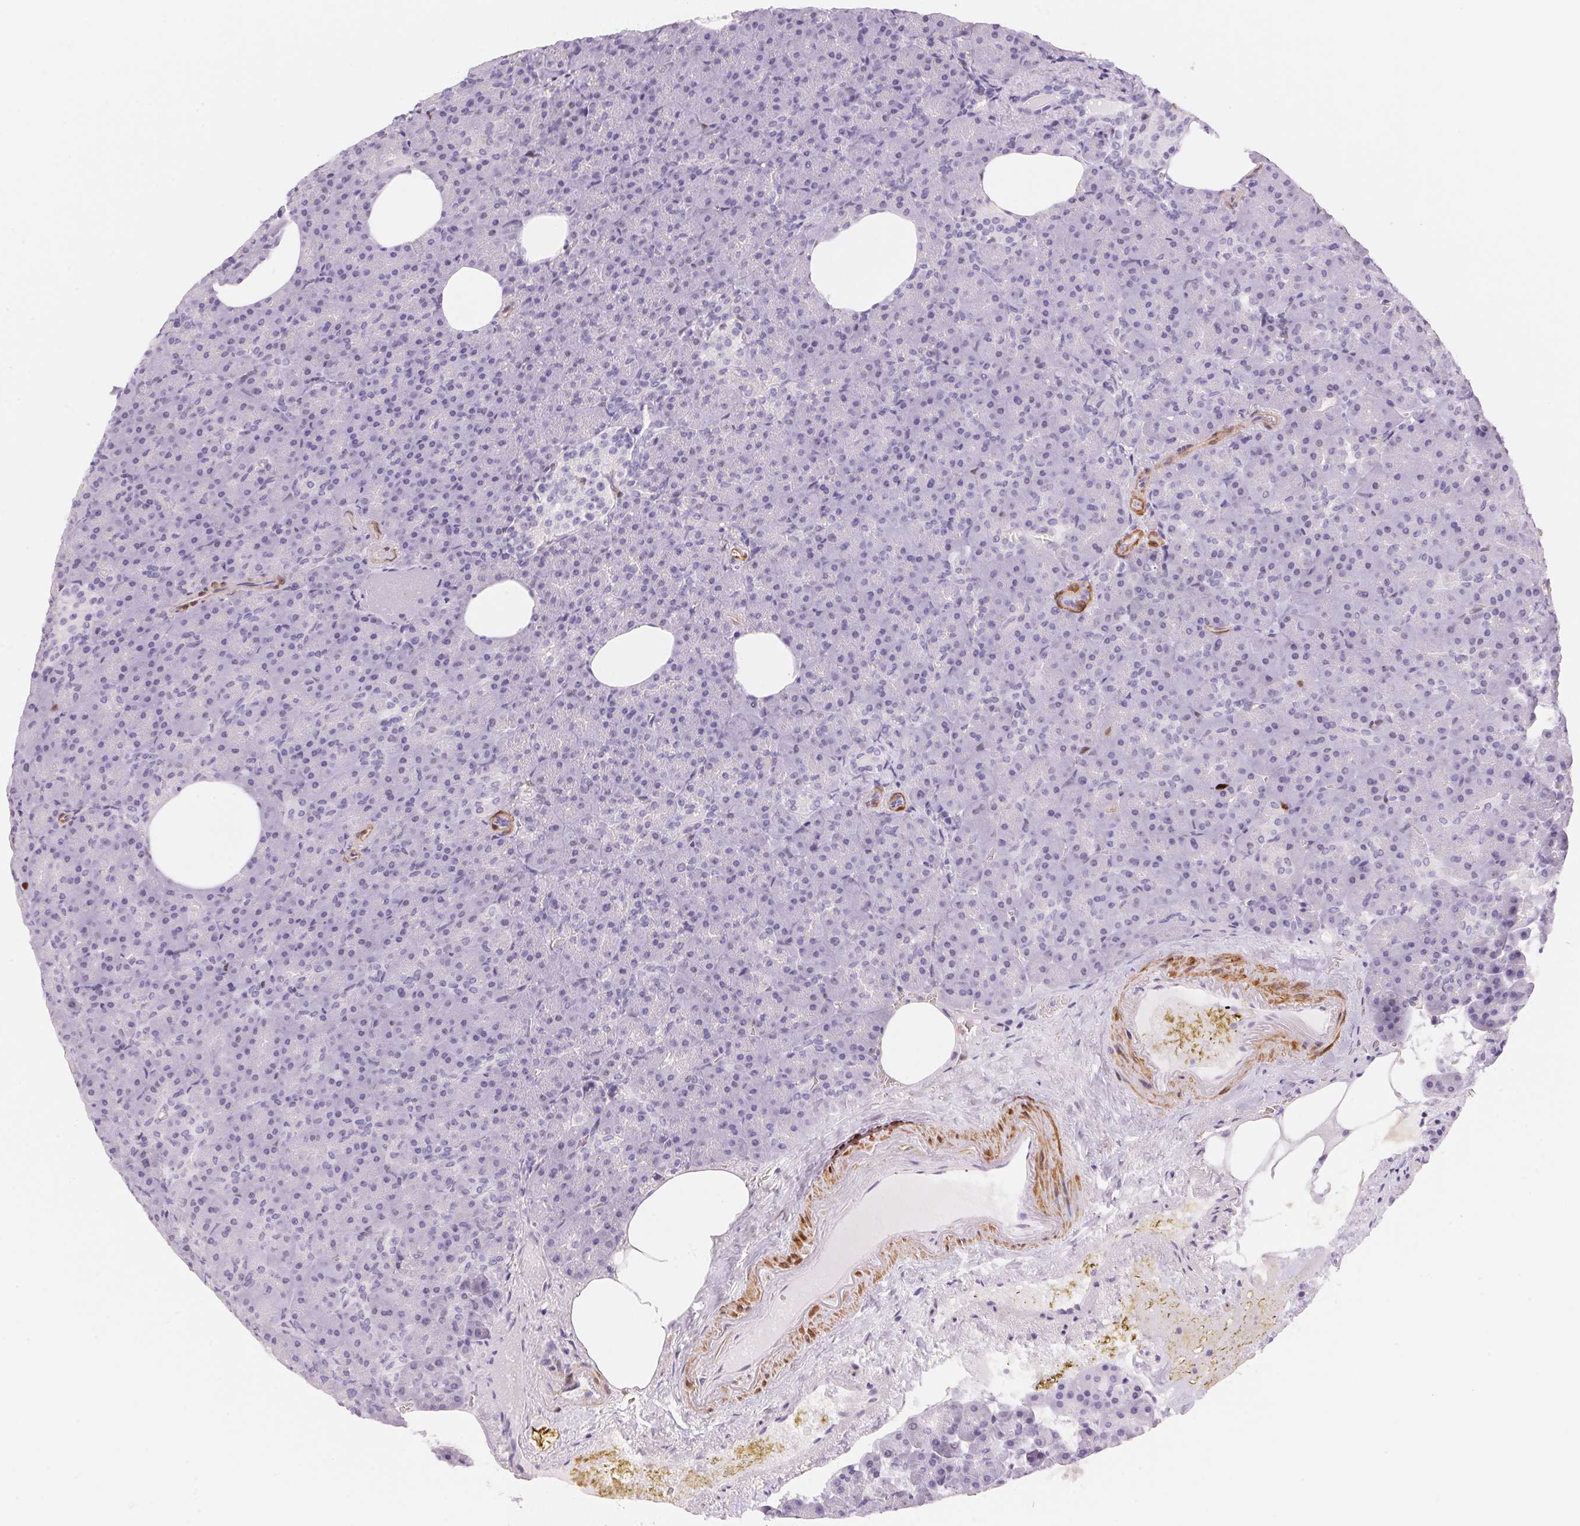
{"staining": {"intensity": "negative", "quantity": "none", "location": "none"}, "tissue": "pancreas", "cell_type": "Exocrine glandular cells", "image_type": "normal", "snomed": [{"axis": "morphology", "description": "Normal tissue, NOS"}, {"axis": "topography", "description": "Pancreas"}], "caption": "Exocrine glandular cells show no significant protein positivity in unremarkable pancreas. Brightfield microscopy of immunohistochemistry (IHC) stained with DAB (3,3'-diaminobenzidine) (brown) and hematoxylin (blue), captured at high magnification.", "gene": "SMTN", "patient": {"sex": "female", "age": 74}}